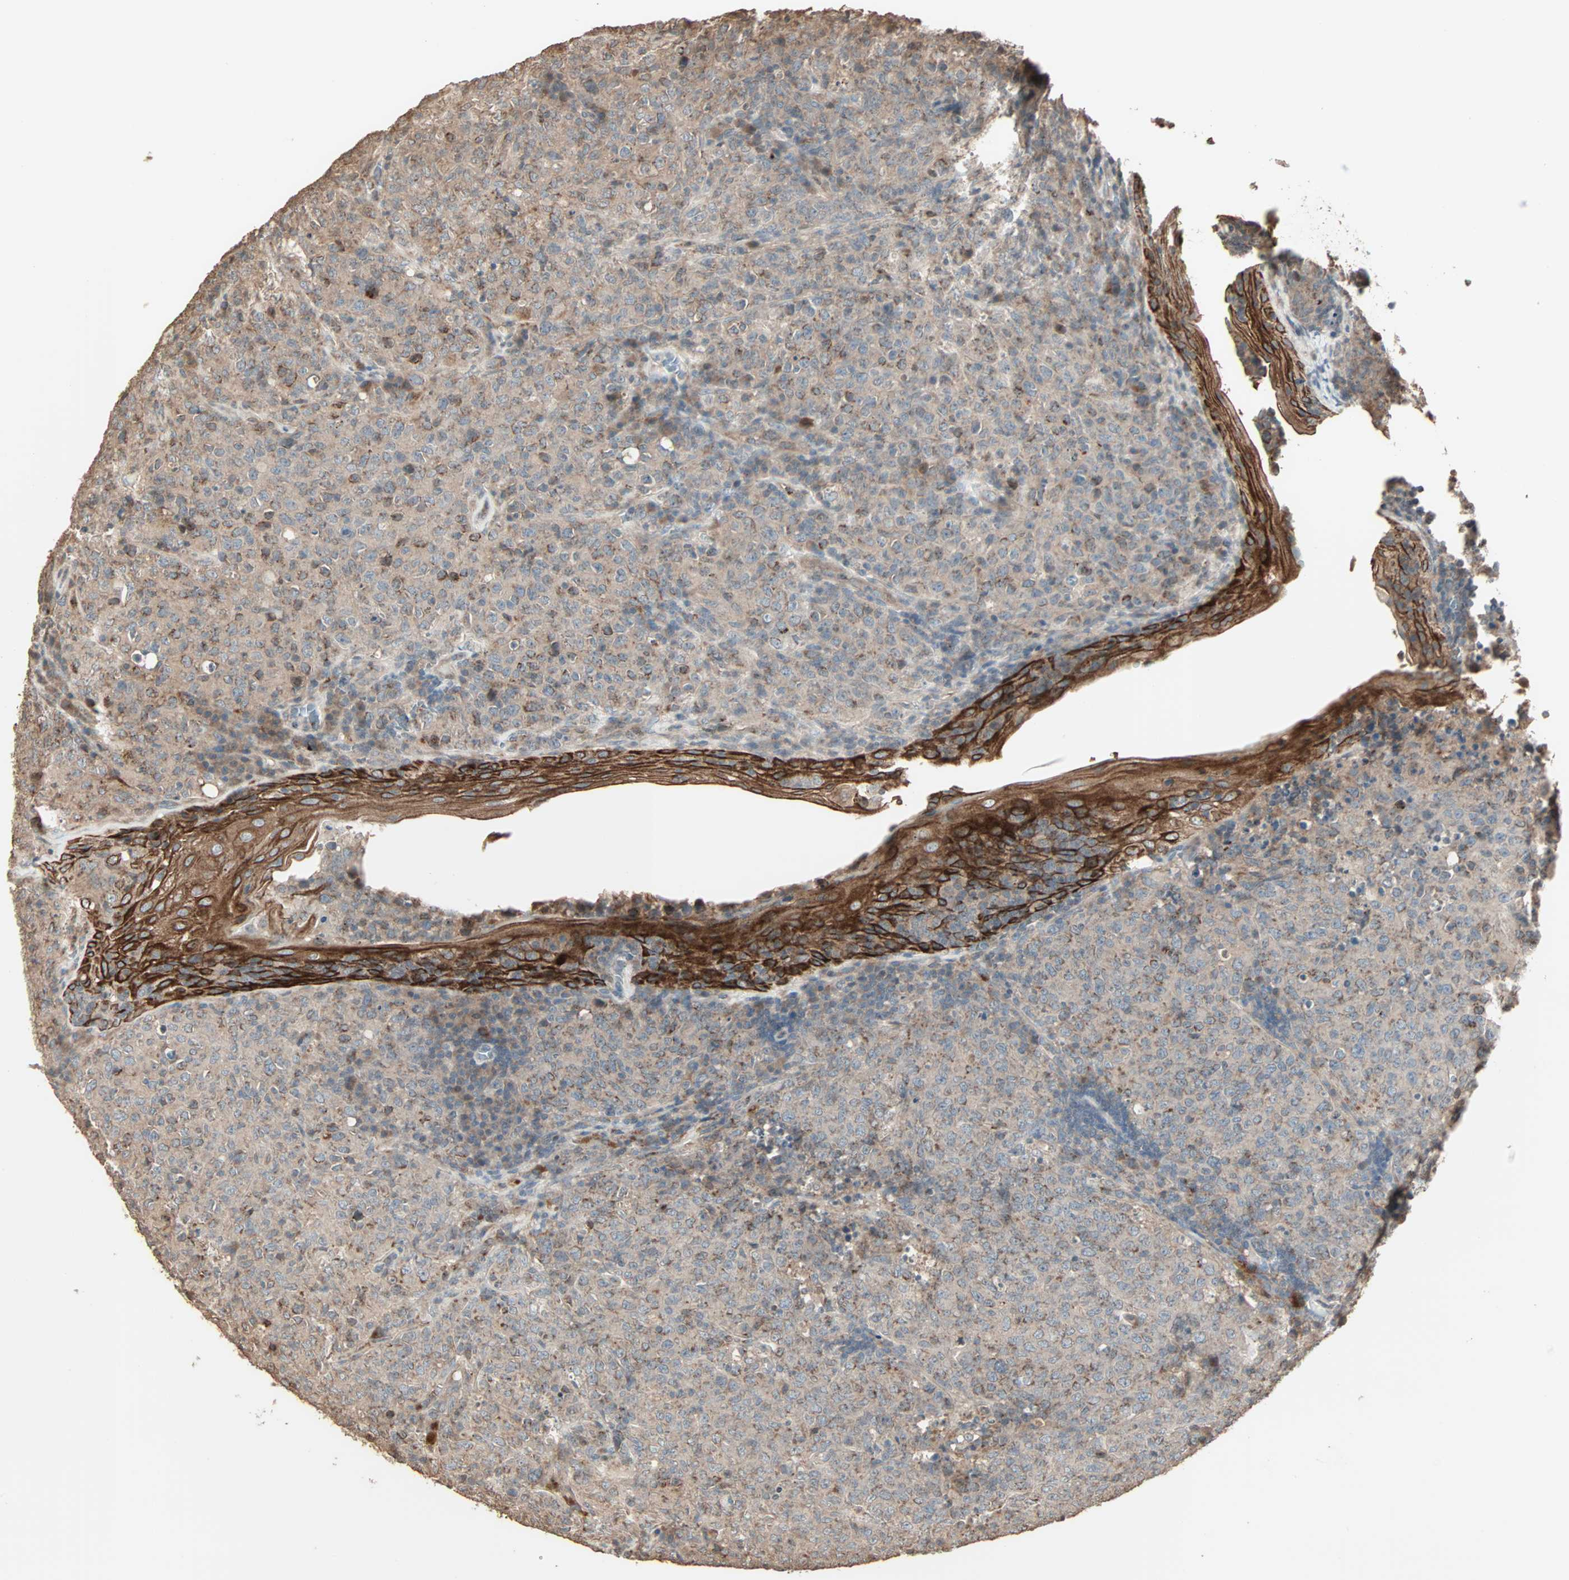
{"staining": {"intensity": "moderate", "quantity": "25%-75%", "location": "cytoplasmic/membranous"}, "tissue": "lymphoma", "cell_type": "Tumor cells", "image_type": "cancer", "snomed": [{"axis": "morphology", "description": "Malignant lymphoma, non-Hodgkin's type, High grade"}, {"axis": "topography", "description": "Tonsil"}], "caption": "The image exhibits a brown stain indicating the presence of a protein in the cytoplasmic/membranous of tumor cells in lymphoma.", "gene": "CALCRL", "patient": {"sex": "female", "age": 36}}